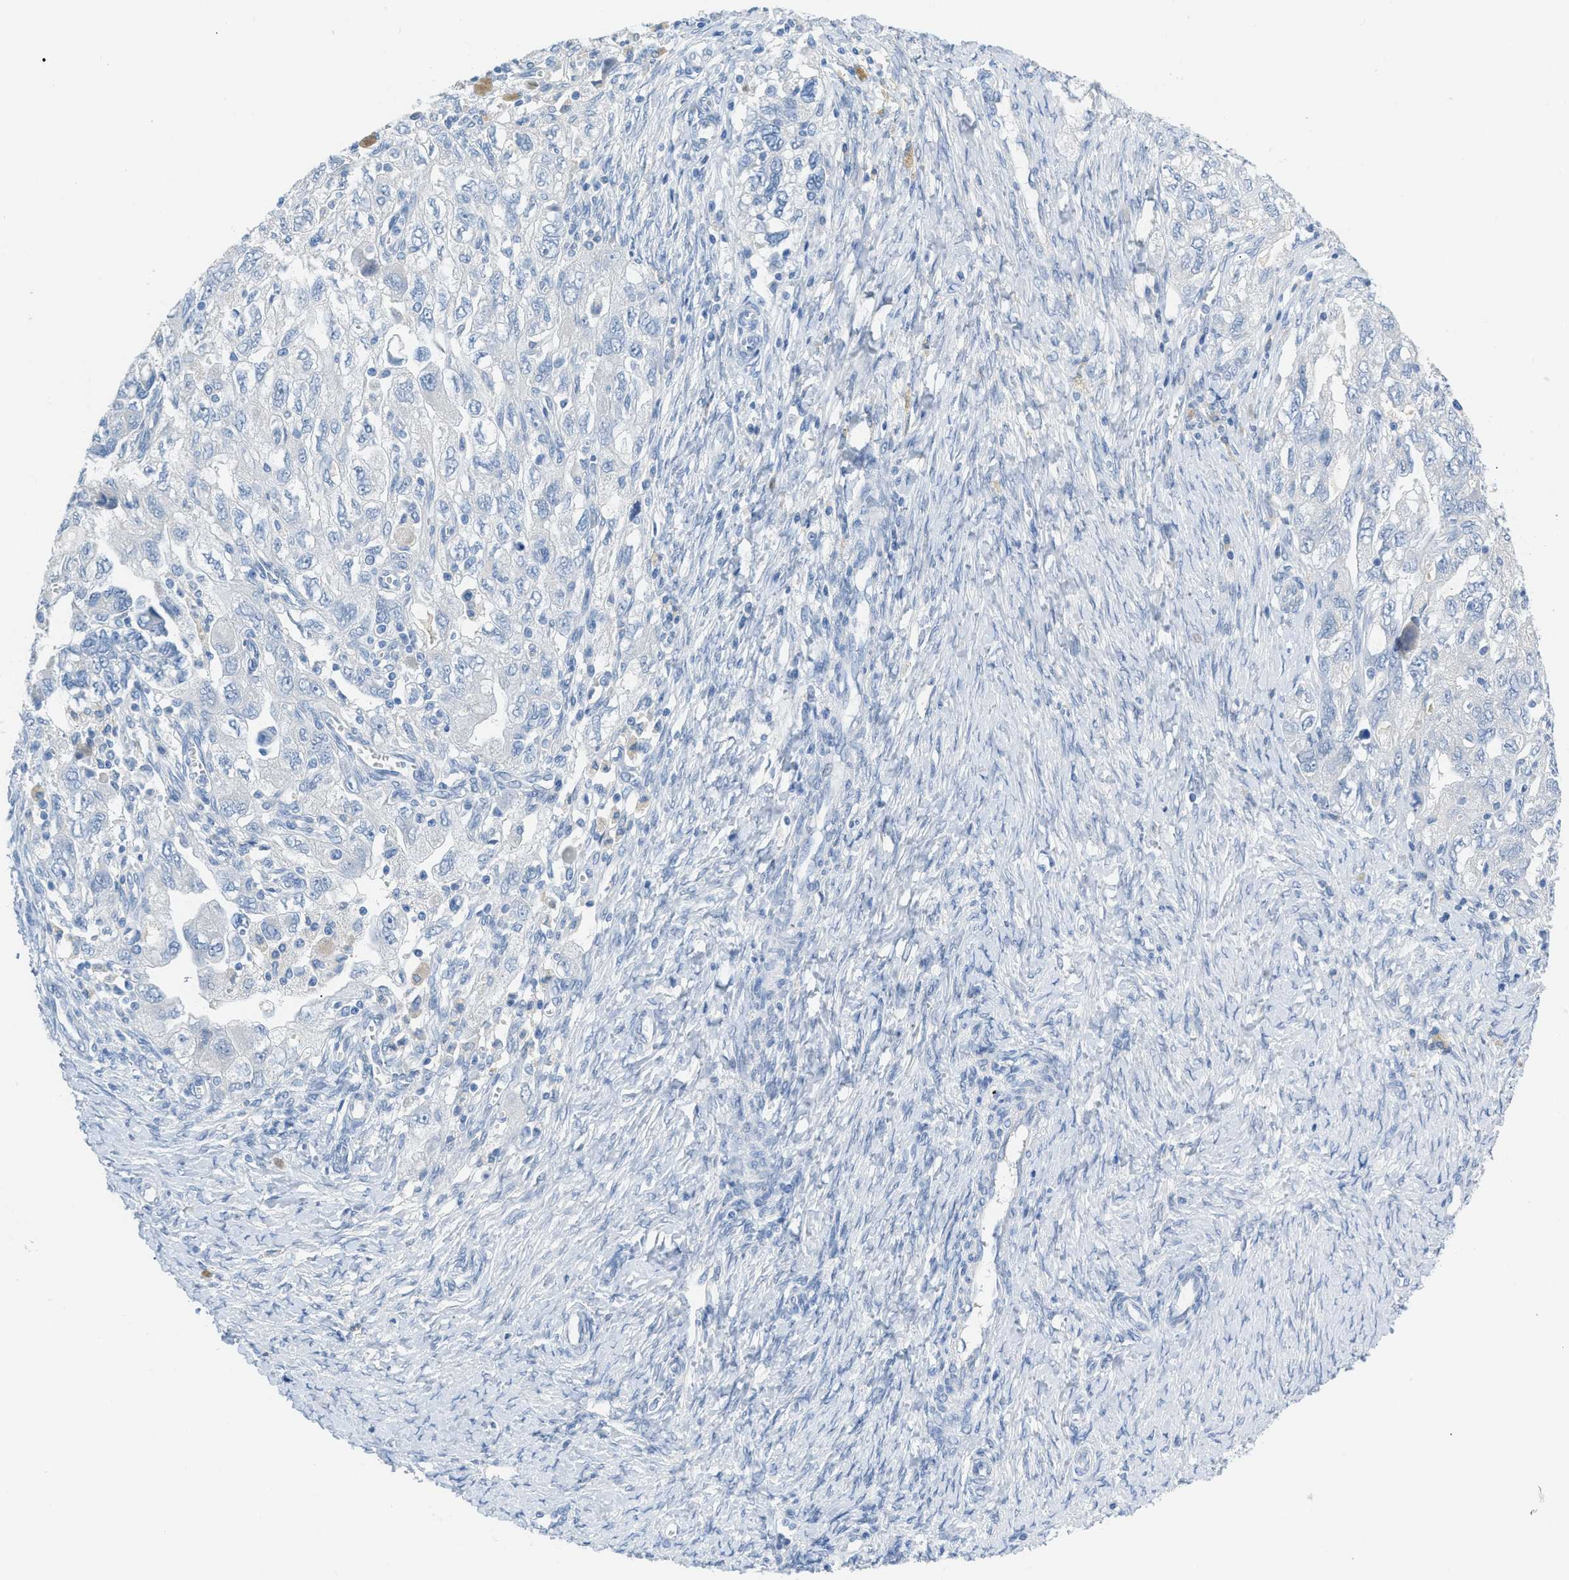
{"staining": {"intensity": "negative", "quantity": "none", "location": "none"}, "tissue": "ovarian cancer", "cell_type": "Tumor cells", "image_type": "cancer", "snomed": [{"axis": "morphology", "description": "Carcinoma, NOS"}, {"axis": "morphology", "description": "Cystadenocarcinoma, serous, NOS"}, {"axis": "topography", "description": "Ovary"}], "caption": "Micrograph shows no protein expression in tumor cells of serous cystadenocarcinoma (ovarian) tissue. (Immunohistochemistry (ihc), brightfield microscopy, high magnification).", "gene": "HSF2", "patient": {"sex": "female", "age": 69}}